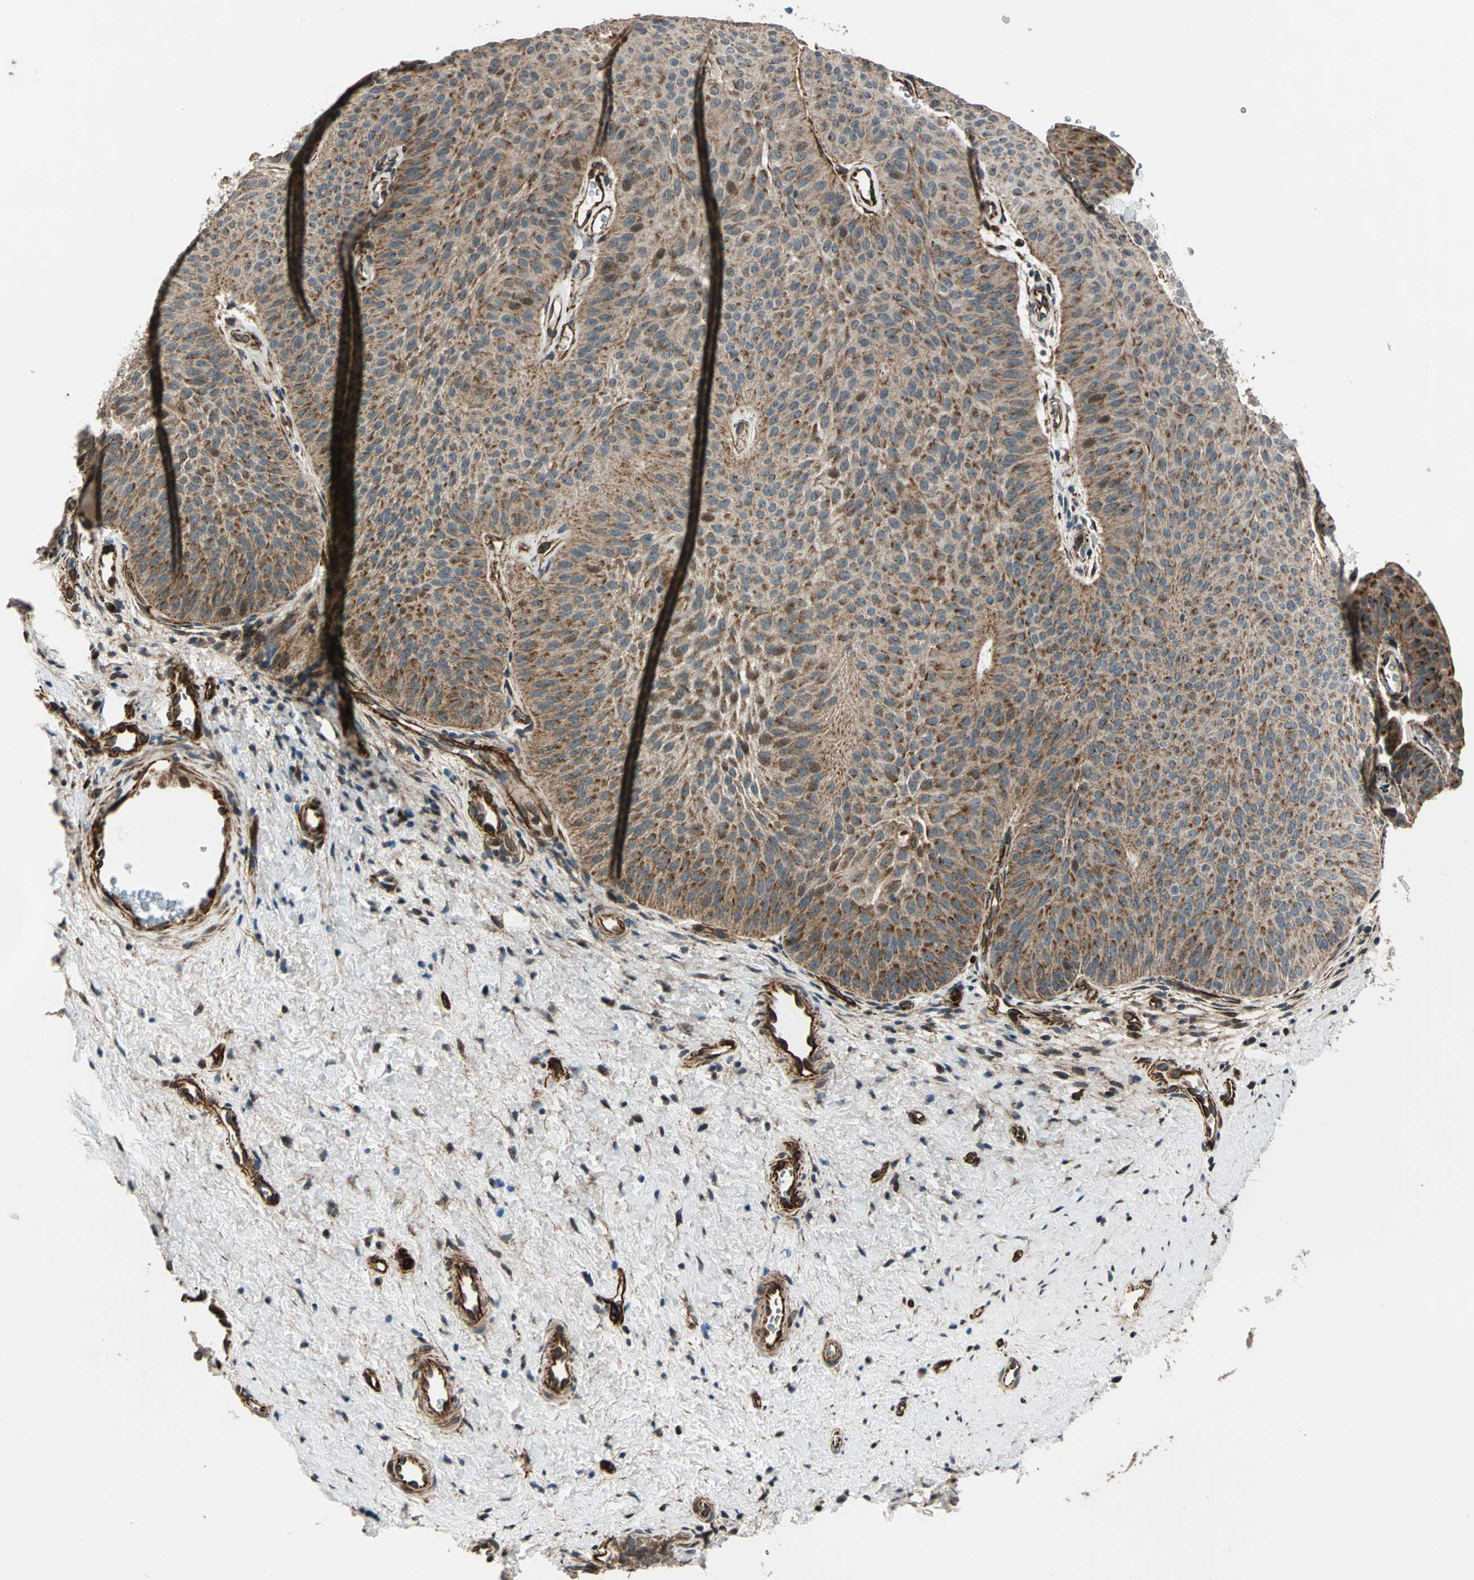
{"staining": {"intensity": "strong", "quantity": ">75%", "location": "cytoplasmic/membranous"}, "tissue": "urothelial cancer", "cell_type": "Tumor cells", "image_type": "cancer", "snomed": [{"axis": "morphology", "description": "Urothelial carcinoma, Low grade"}, {"axis": "topography", "description": "Urinary bladder"}], "caption": "Protein expression analysis of human urothelial cancer reveals strong cytoplasmic/membranous positivity in about >75% of tumor cells. The protein is stained brown, and the nuclei are stained in blue (DAB (3,3'-diaminobenzidine) IHC with brightfield microscopy, high magnification).", "gene": "EXD2", "patient": {"sex": "female", "age": 60}}